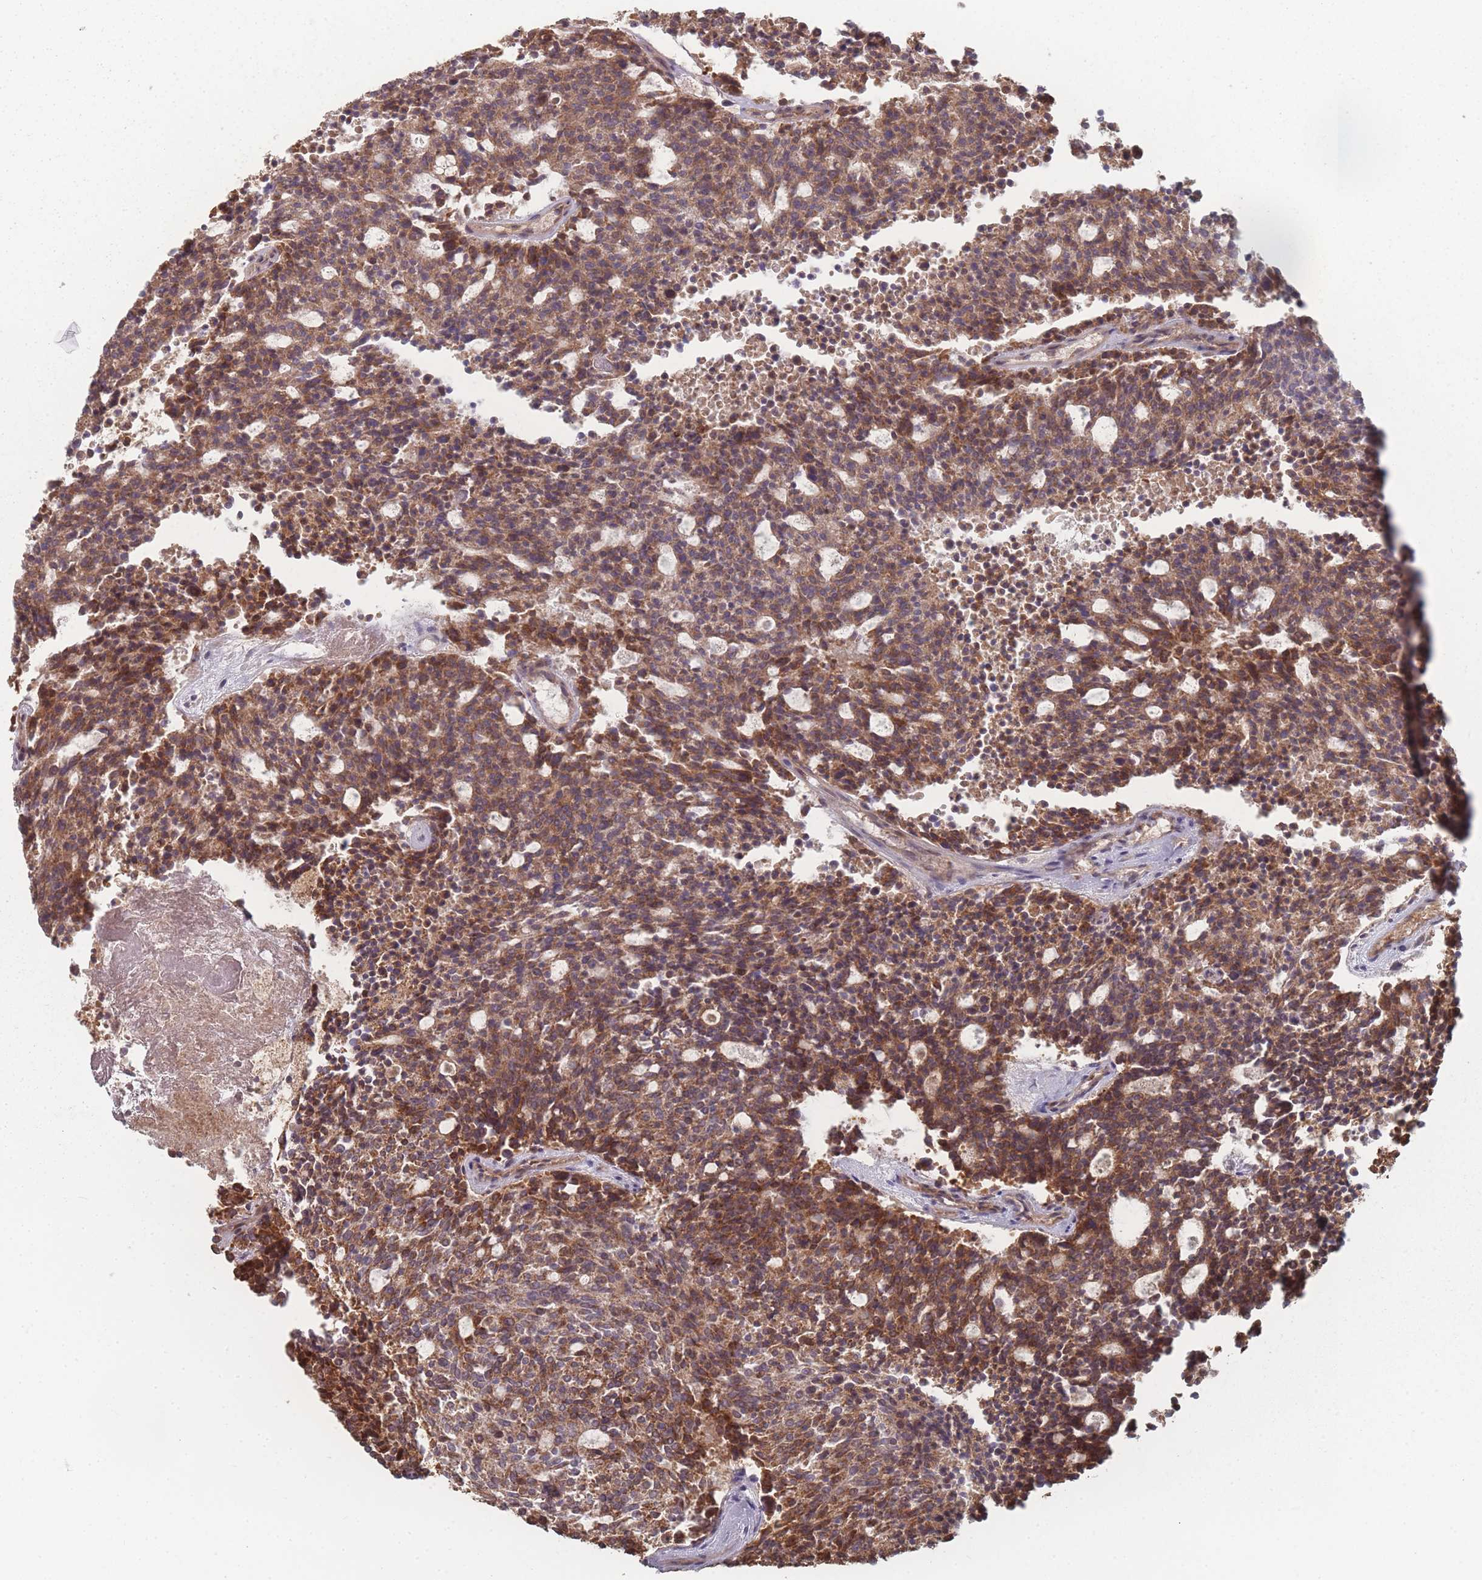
{"staining": {"intensity": "moderate", "quantity": ">75%", "location": "cytoplasmic/membranous"}, "tissue": "carcinoid", "cell_type": "Tumor cells", "image_type": "cancer", "snomed": [{"axis": "morphology", "description": "Carcinoid, malignant, NOS"}, {"axis": "topography", "description": "Pancreas"}], "caption": "Protein expression analysis of carcinoid (malignant) reveals moderate cytoplasmic/membranous expression in about >75% of tumor cells.", "gene": "PSMB3", "patient": {"sex": "female", "age": 54}}